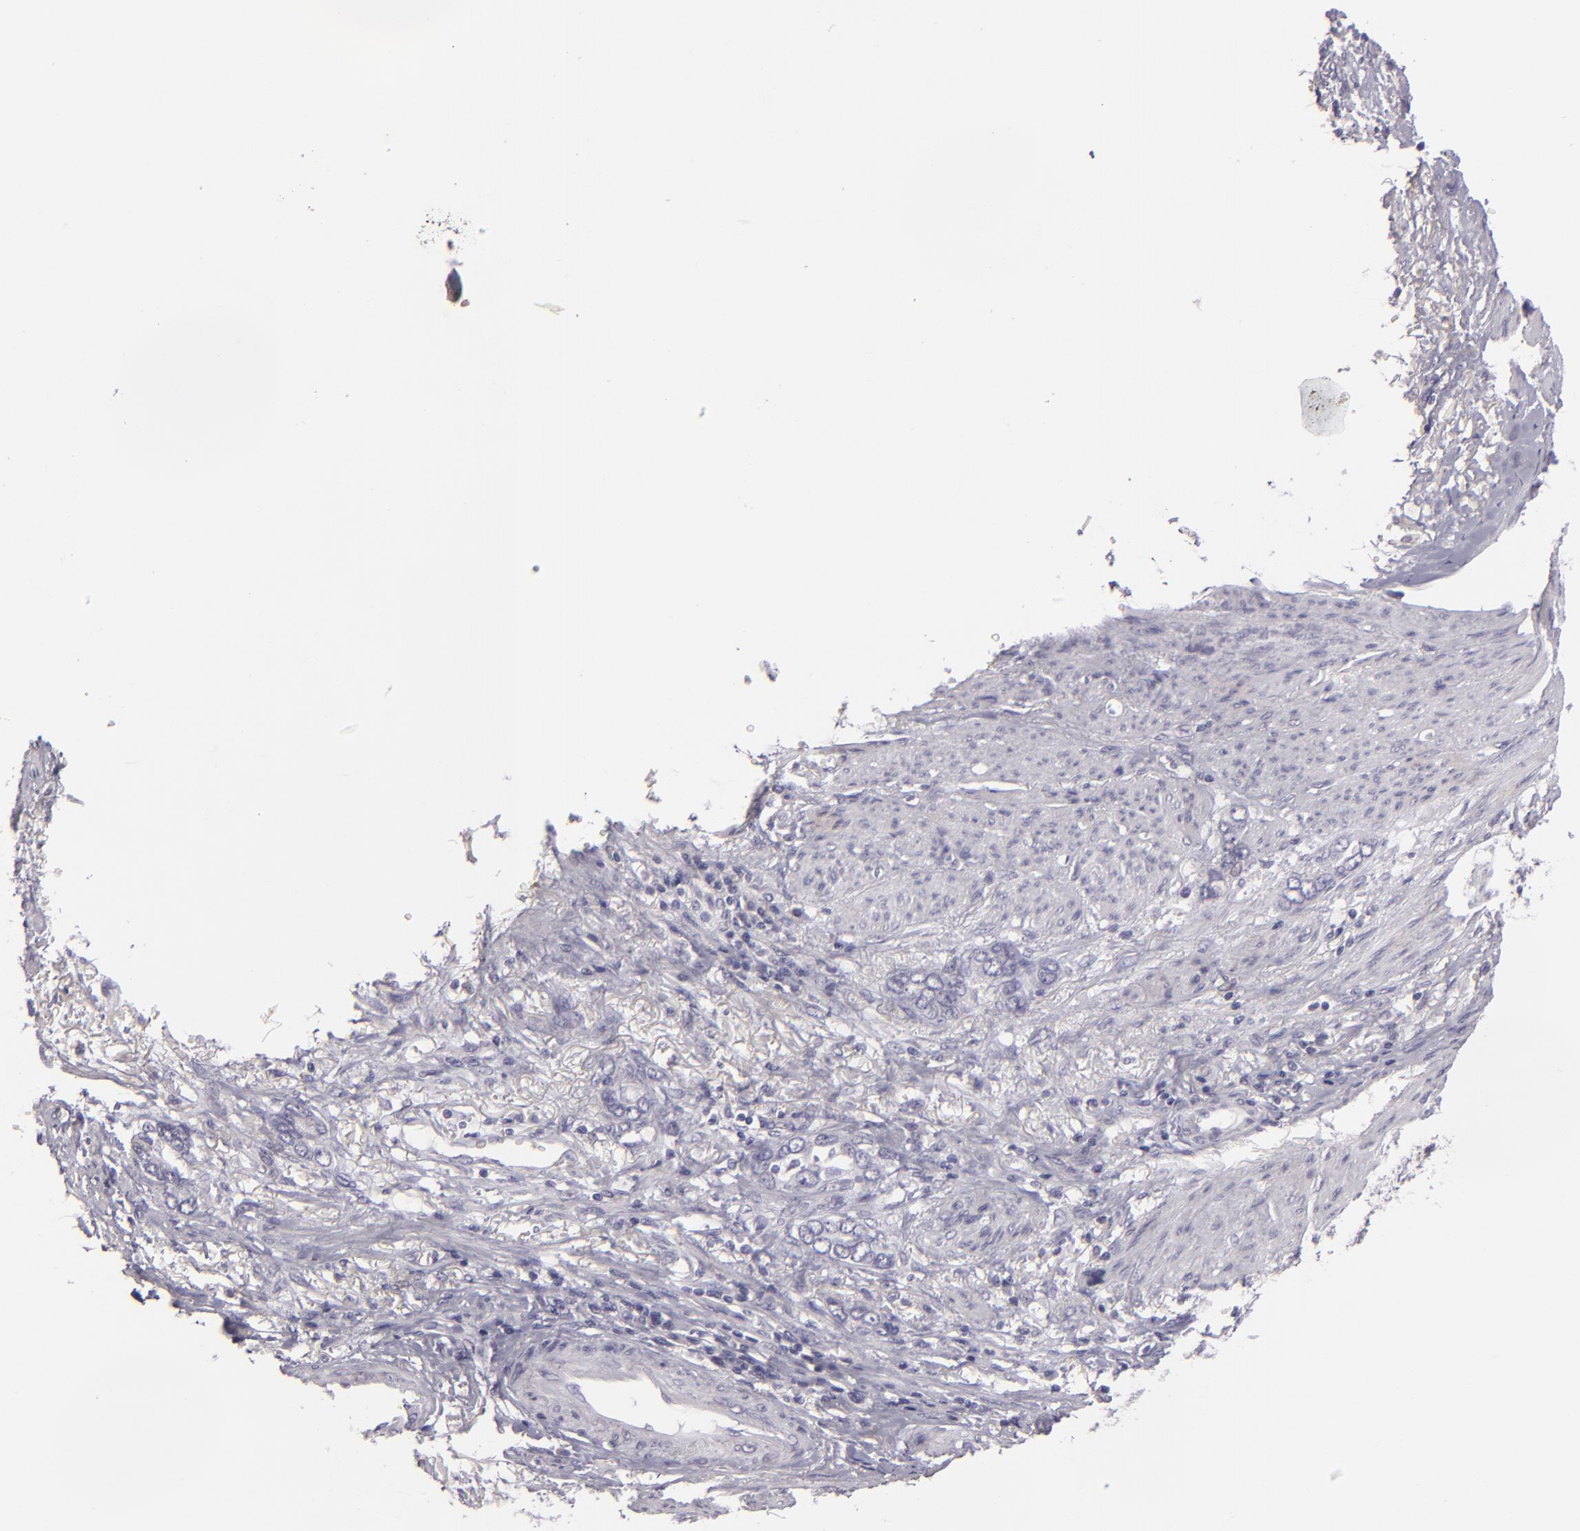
{"staining": {"intensity": "negative", "quantity": "none", "location": "none"}, "tissue": "stomach cancer", "cell_type": "Tumor cells", "image_type": "cancer", "snomed": [{"axis": "morphology", "description": "Adenocarcinoma, NOS"}, {"axis": "topography", "description": "Stomach"}], "caption": "High power microscopy photomicrograph of an immunohistochemistry micrograph of adenocarcinoma (stomach), revealing no significant expression in tumor cells.", "gene": "EGFL6", "patient": {"sex": "male", "age": 78}}